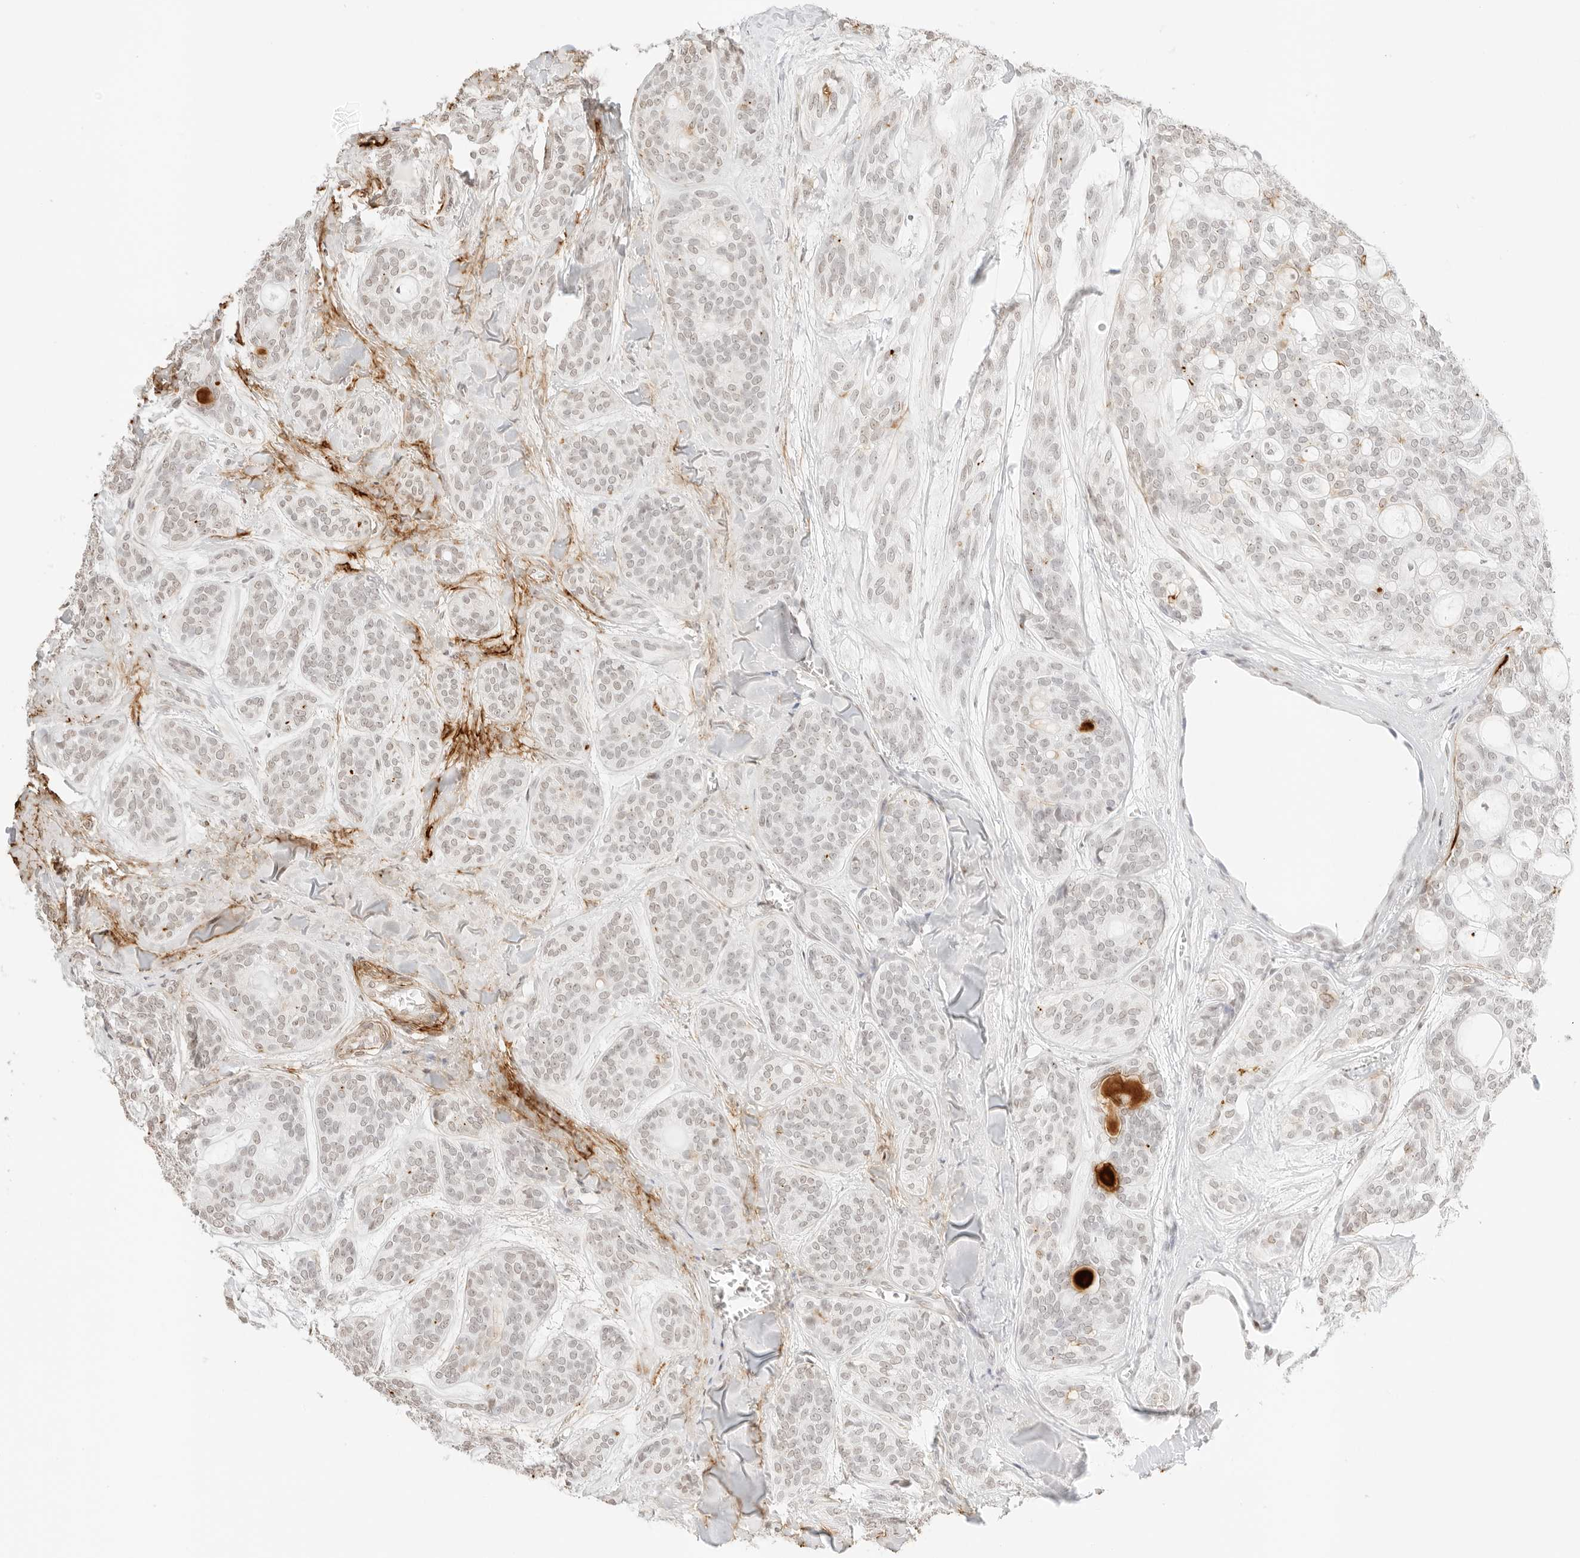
{"staining": {"intensity": "weak", "quantity": "25%-75%", "location": "nuclear"}, "tissue": "head and neck cancer", "cell_type": "Tumor cells", "image_type": "cancer", "snomed": [{"axis": "morphology", "description": "Adenocarcinoma, NOS"}, {"axis": "topography", "description": "Head-Neck"}], "caption": "Brown immunohistochemical staining in adenocarcinoma (head and neck) displays weak nuclear positivity in approximately 25%-75% of tumor cells.", "gene": "FBLN5", "patient": {"sex": "male", "age": 66}}